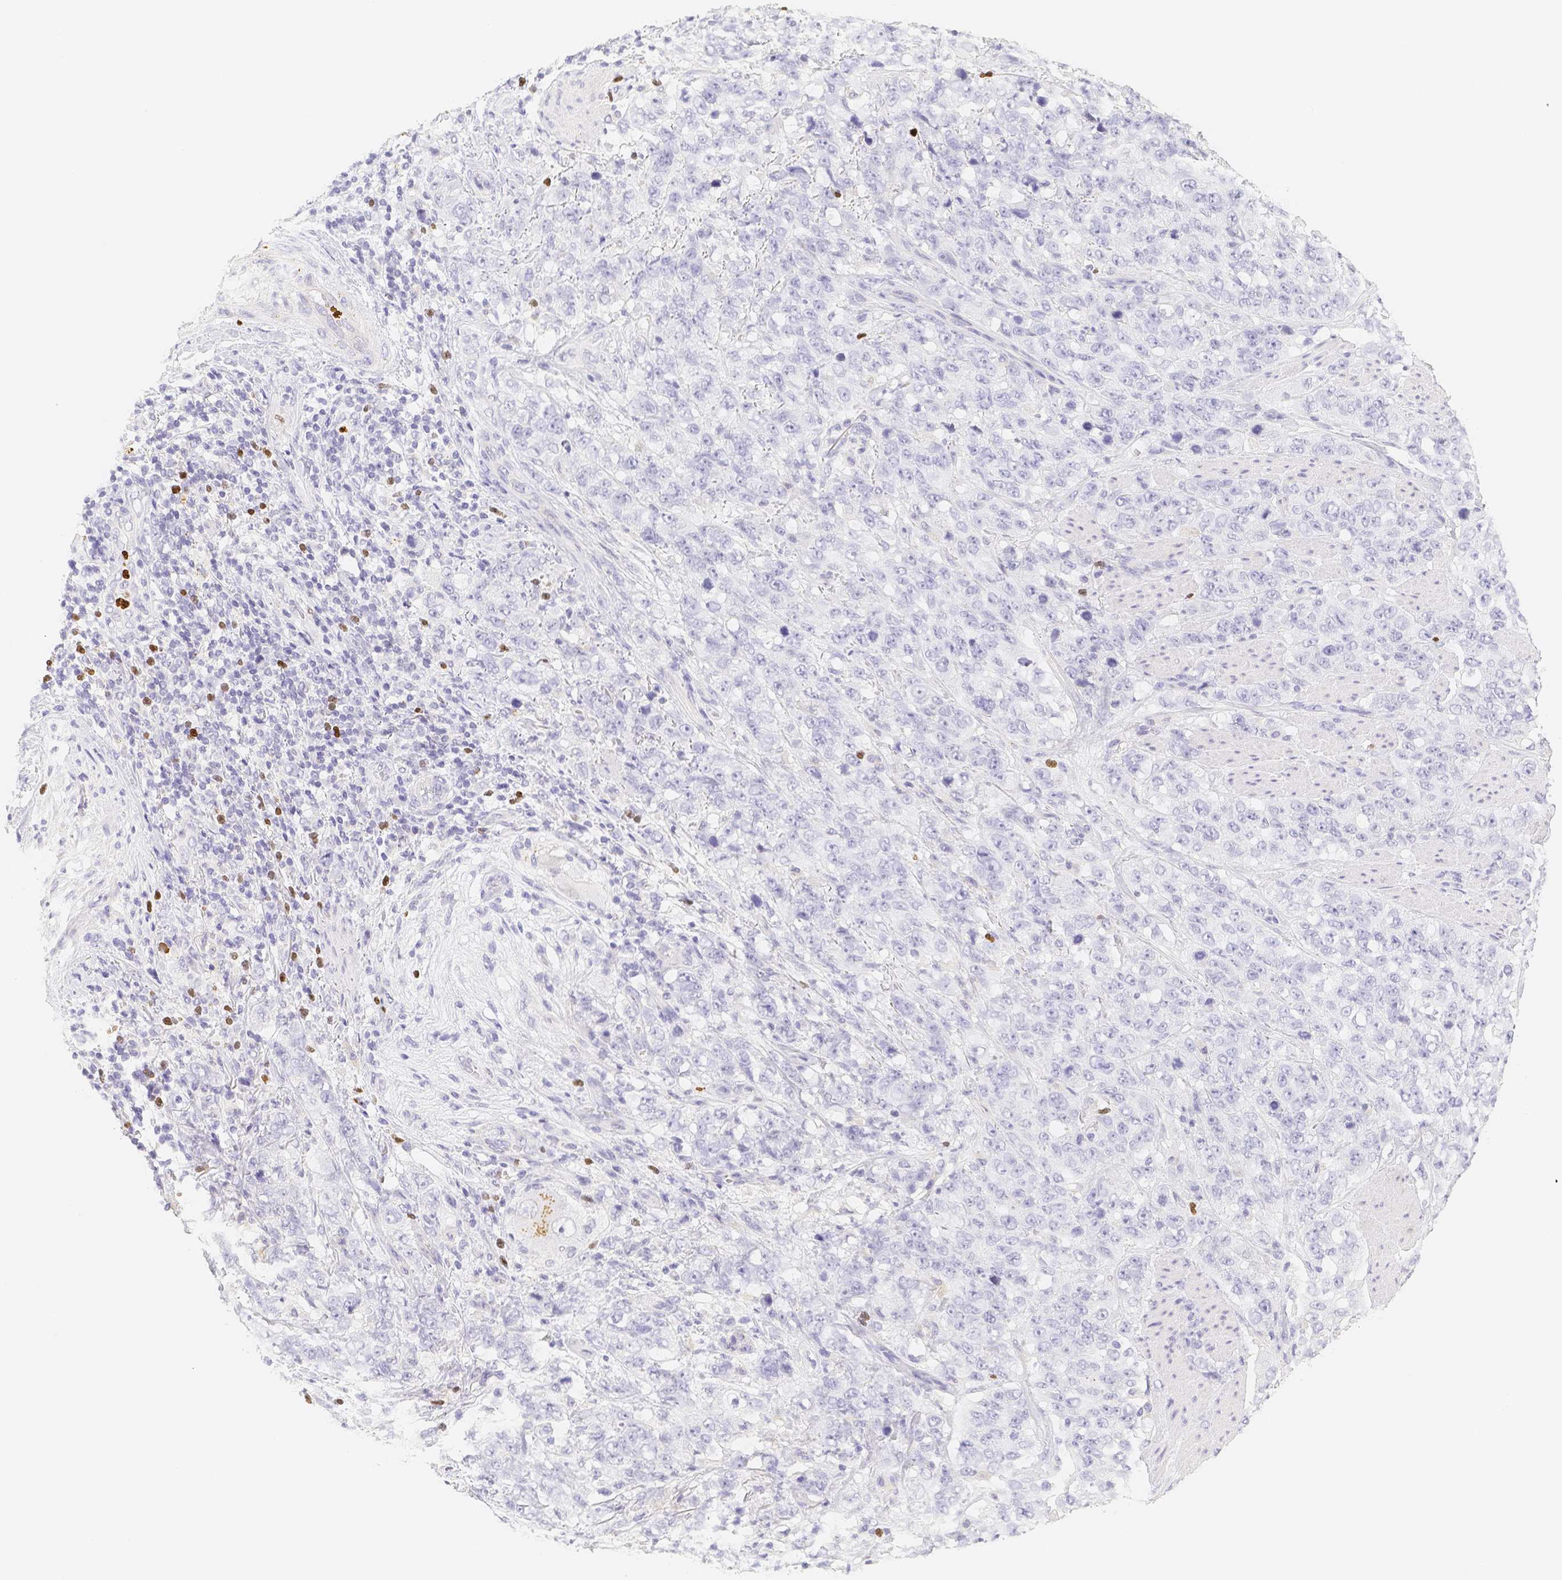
{"staining": {"intensity": "negative", "quantity": "none", "location": "none"}, "tissue": "stomach cancer", "cell_type": "Tumor cells", "image_type": "cancer", "snomed": [{"axis": "morphology", "description": "Adenocarcinoma, NOS"}, {"axis": "topography", "description": "Stomach"}], "caption": "This image is of adenocarcinoma (stomach) stained with immunohistochemistry to label a protein in brown with the nuclei are counter-stained blue. There is no positivity in tumor cells.", "gene": "PADI4", "patient": {"sex": "male", "age": 48}}